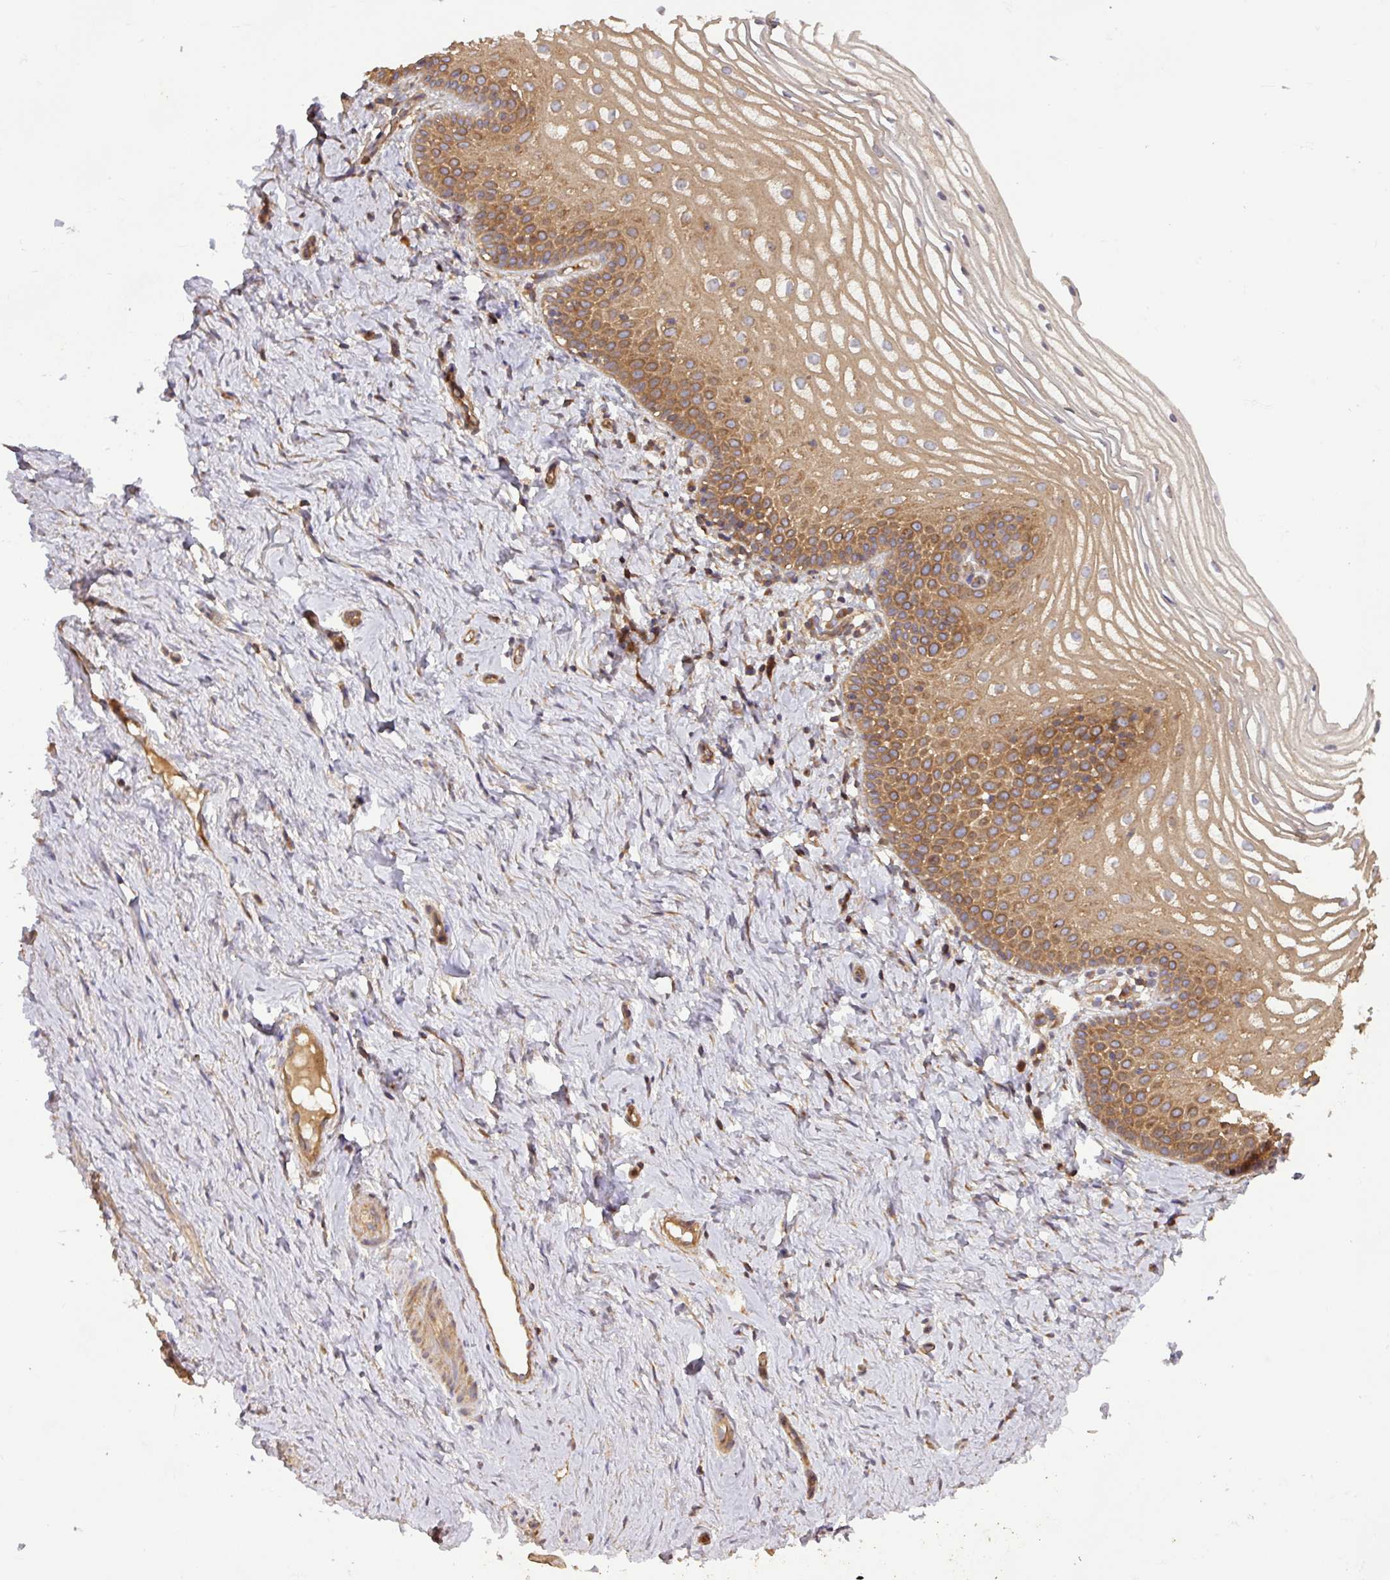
{"staining": {"intensity": "moderate", "quantity": "25%-75%", "location": "cytoplasmic/membranous"}, "tissue": "vagina", "cell_type": "Squamous epithelial cells", "image_type": "normal", "snomed": [{"axis": "morphology", "description": "Normal tissue, NOS"}, {"axis": "topography", "description": "Vagina"}], "caption": "Protein expression analysis of unremarkable vagina reveals moderate cytoplasmic/membranous positivity in approximately 25%-75% of squamous epithelial cells.", "gene": "GSPT1", "patient": {"sex": "female", "age": 56}}